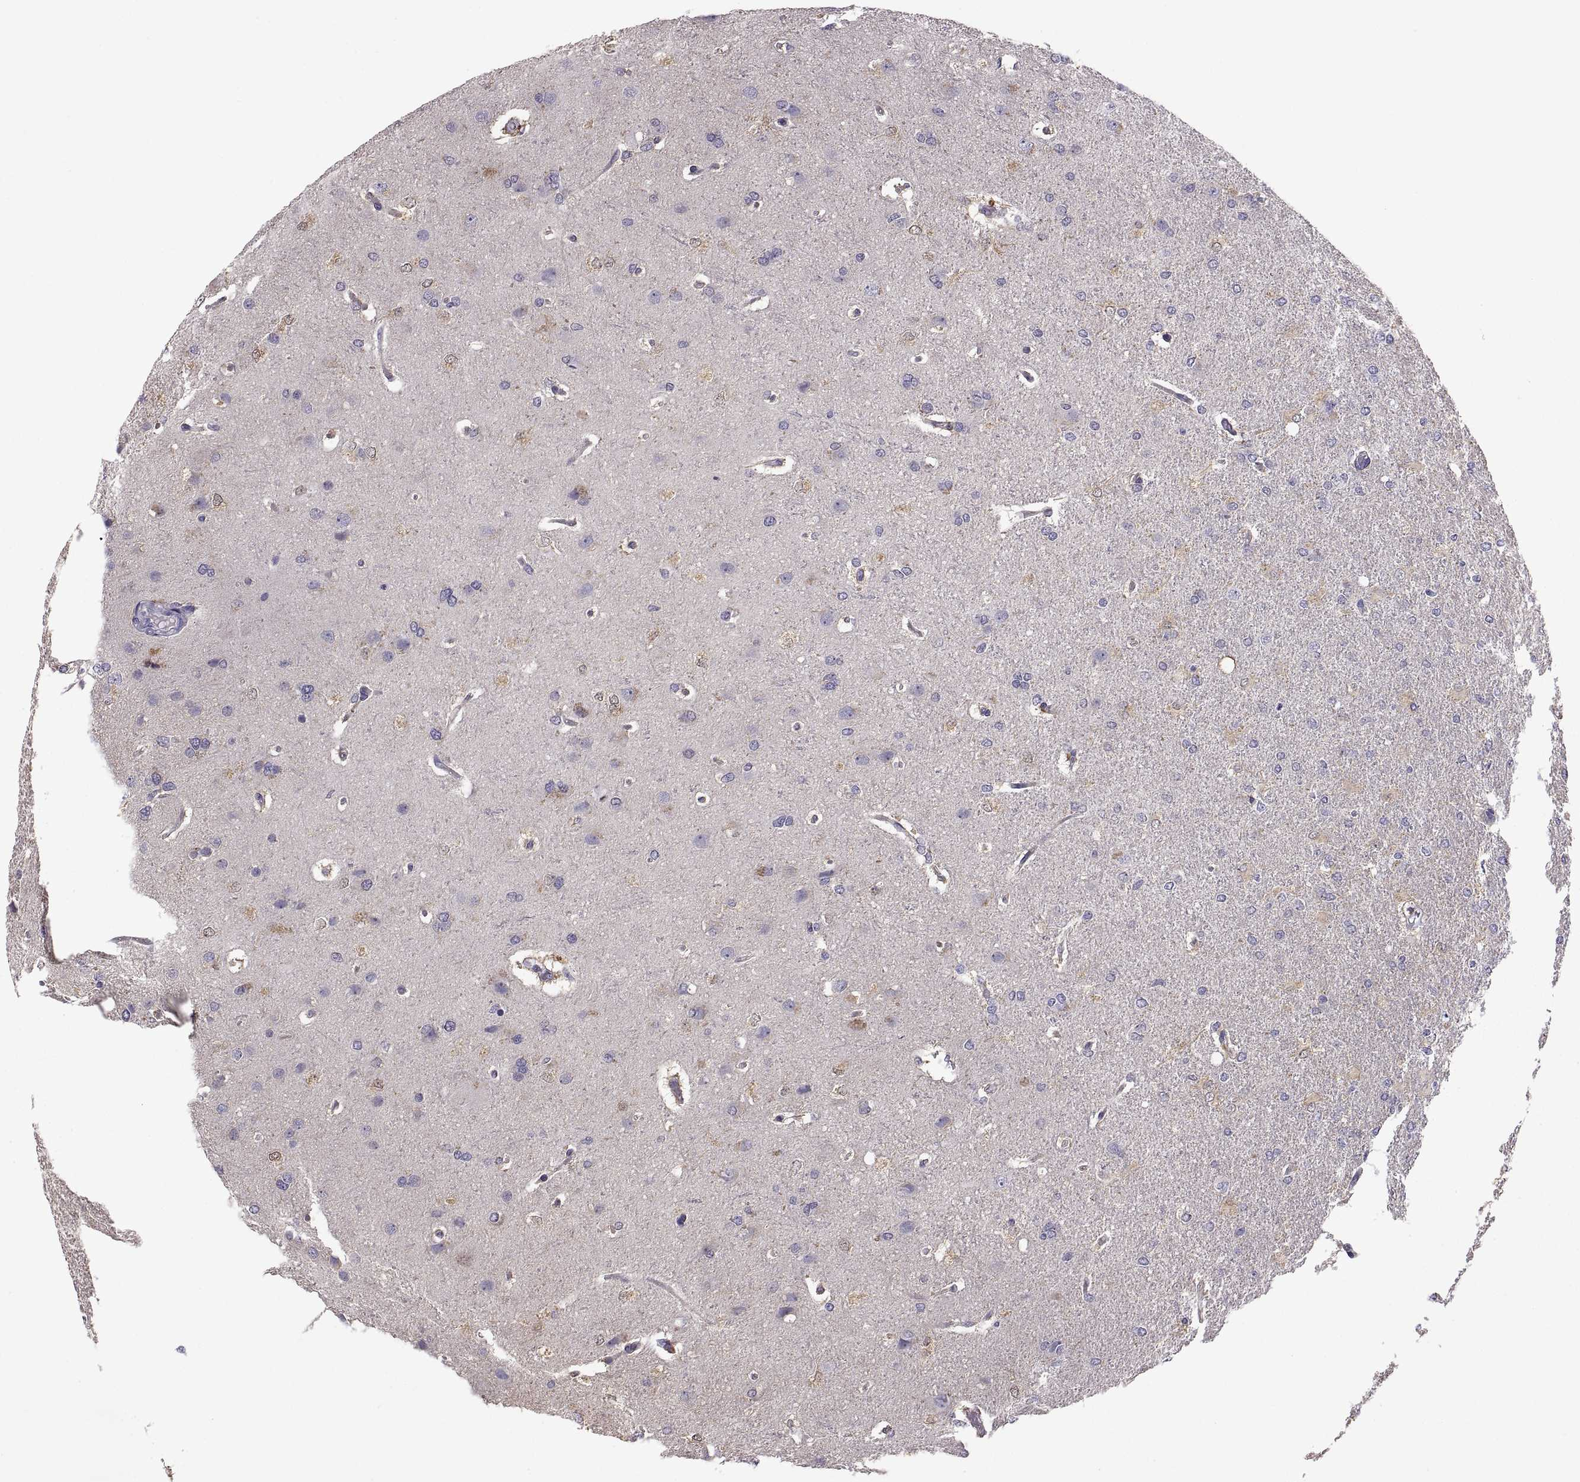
{"staining": {"intensity": "negative", "quantity": "none", "location": "none"}, "tissue": "glioma", "cell_type": "Tumor cells", "image_type": "cancer", "snomed": [{"axis": "morphology", "description": "Glioma, malignant, High grade"}, {"axis": "topography", "description": "Brain"}], "caption": "Immunohistochemical staining of human glioma displays no significant expression in tumor cells.", "gene": "FGF9", "patient": {"sex": "male", "age": 68}}